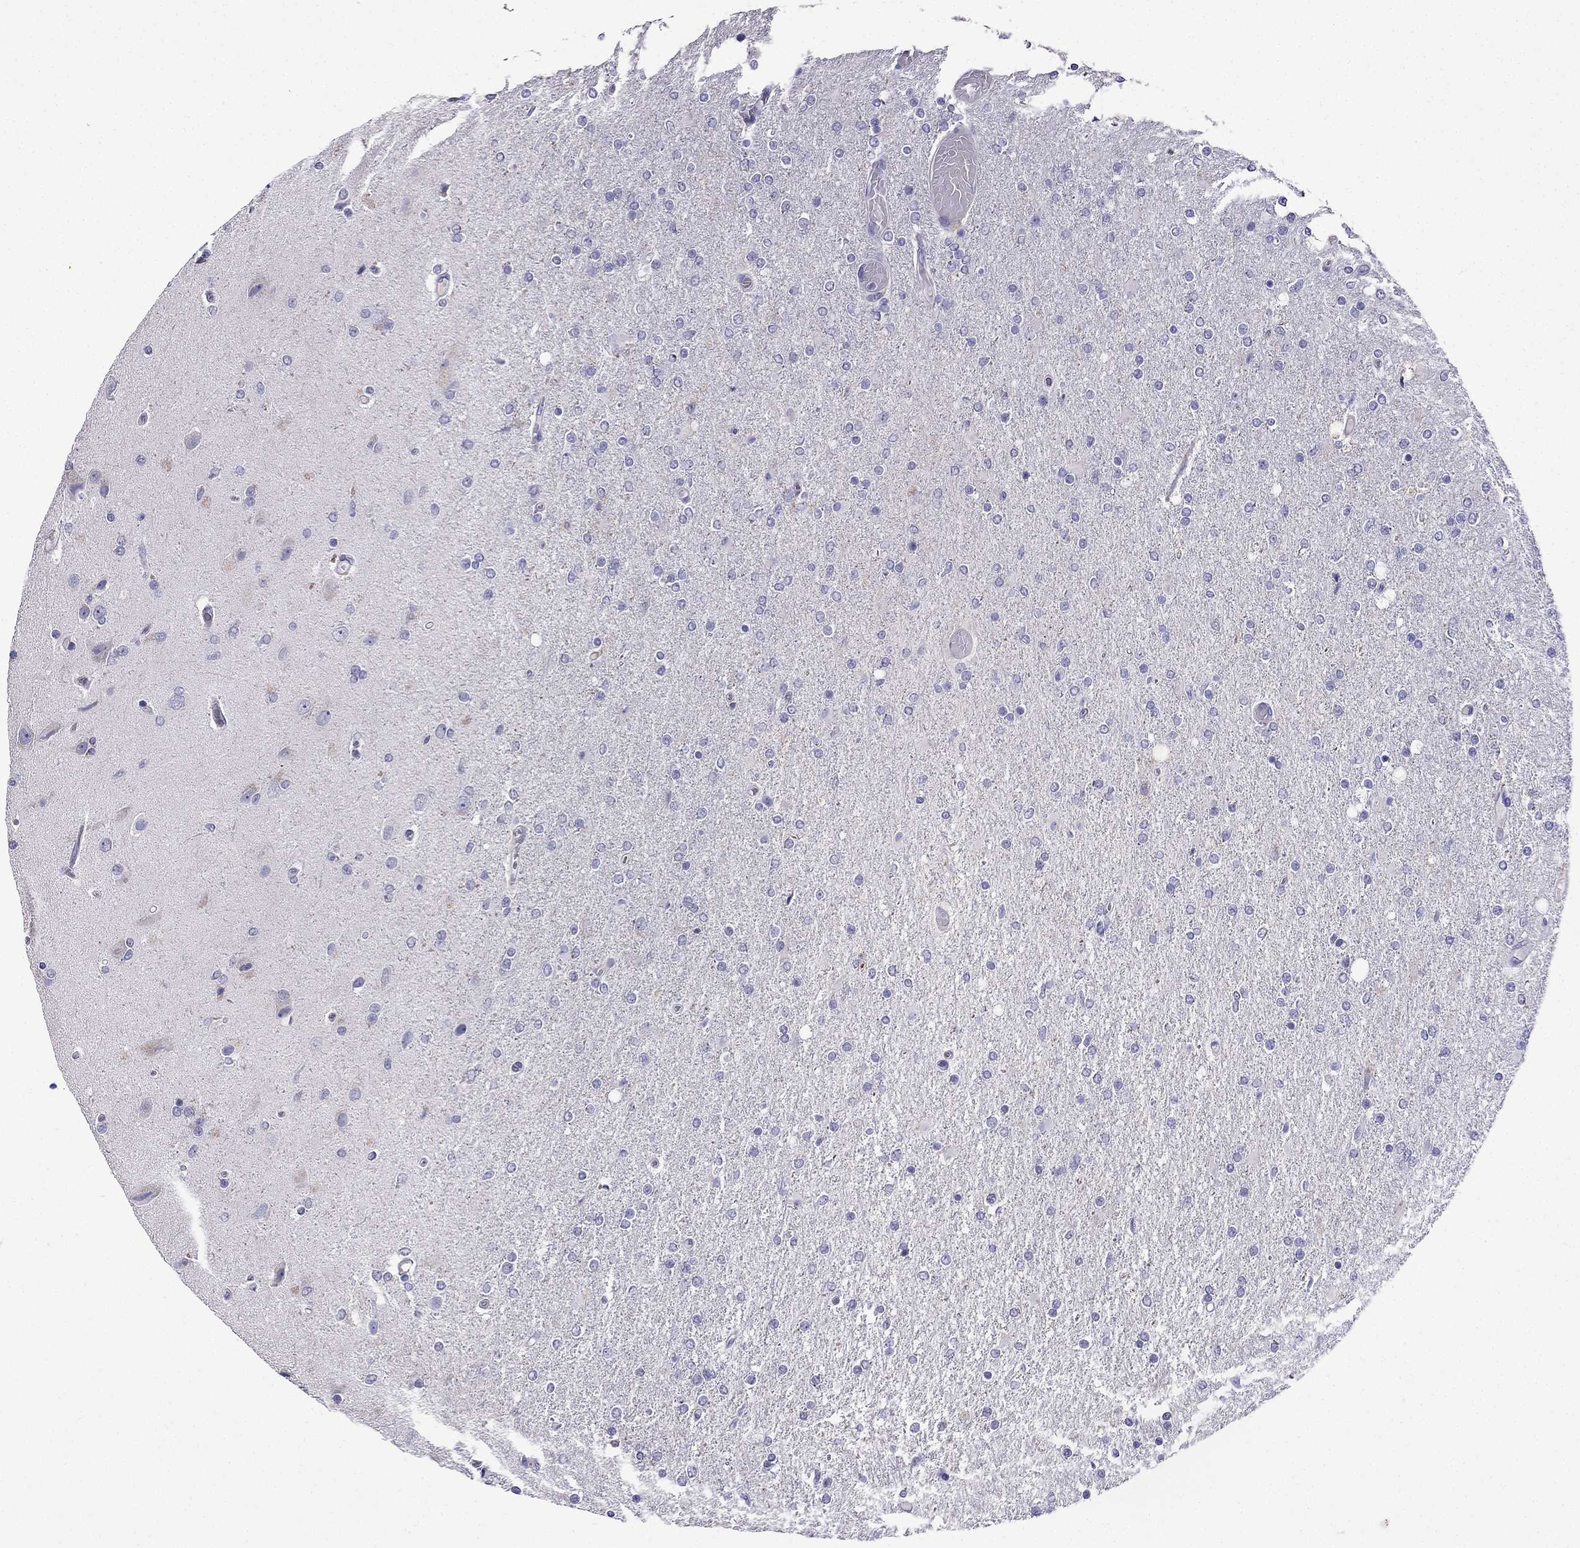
{"staining": {"intensity": "negative", "quantity": "none", "location": "none"}, "tissue": "glioma", "cell_type": "Tumor cells", "image_type": "cancer", "snomed": [{"axis": "morphology", "description": "Glioma, malignant, High grade"}, {"axis": "topography", "description": "Cerebral cortex"}], "caption": "Immunohistochemistry (IHC) micrograph of glioma stained for a protein (brown), which shows no expression in tumor cells. The staining was performed using DAB (3,3'-diaminobenzidine) to visualize the protein expression in brown, while the nuclei were stained in blue with hematoxylin (Magnification: 20x).", "gene": "TSSK4", "patient": {"sex": "male", "age": 70}}